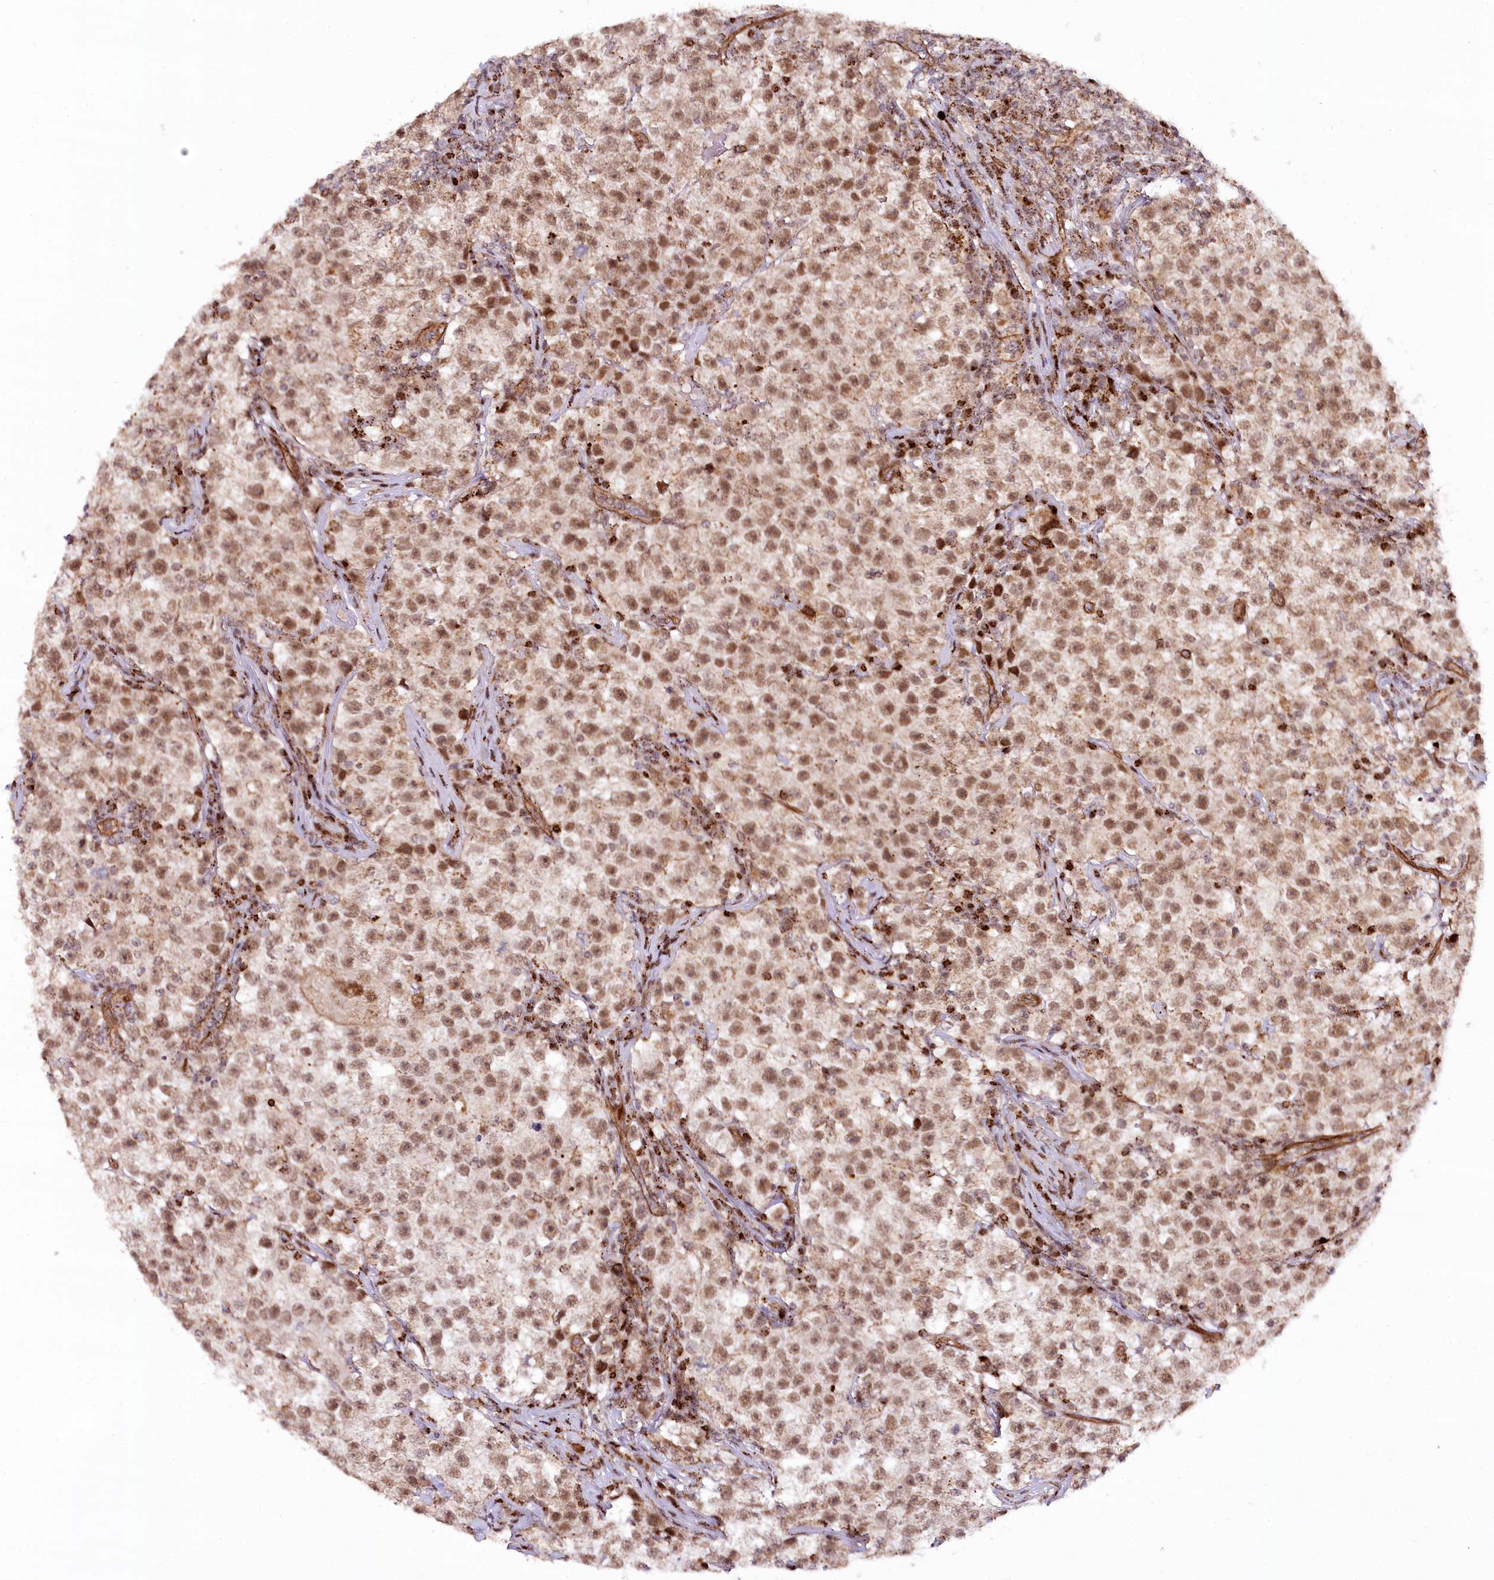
{"staining": {"intensity": "moderate", "quantity": ">75%", "location": "nuclear"}, "tissue": "testis cancer", "cell_type": "Tumor cells", "image_type": "cancer", "snomed": [{"axis": "morphology", "description": "Seminoma, NOS"}, {"axis": "topography", "description": "Testis"}], "caption": "Seminoma (testis) stained with DAB (3,3'-diaminobenzidine) immunohistochemistry (IHC) demonstrates medium levels of moderate nuclear staining in about >75% of tumor cells.", "gene": "COPG1", "patient": {"sex": "male", "age": 22}}